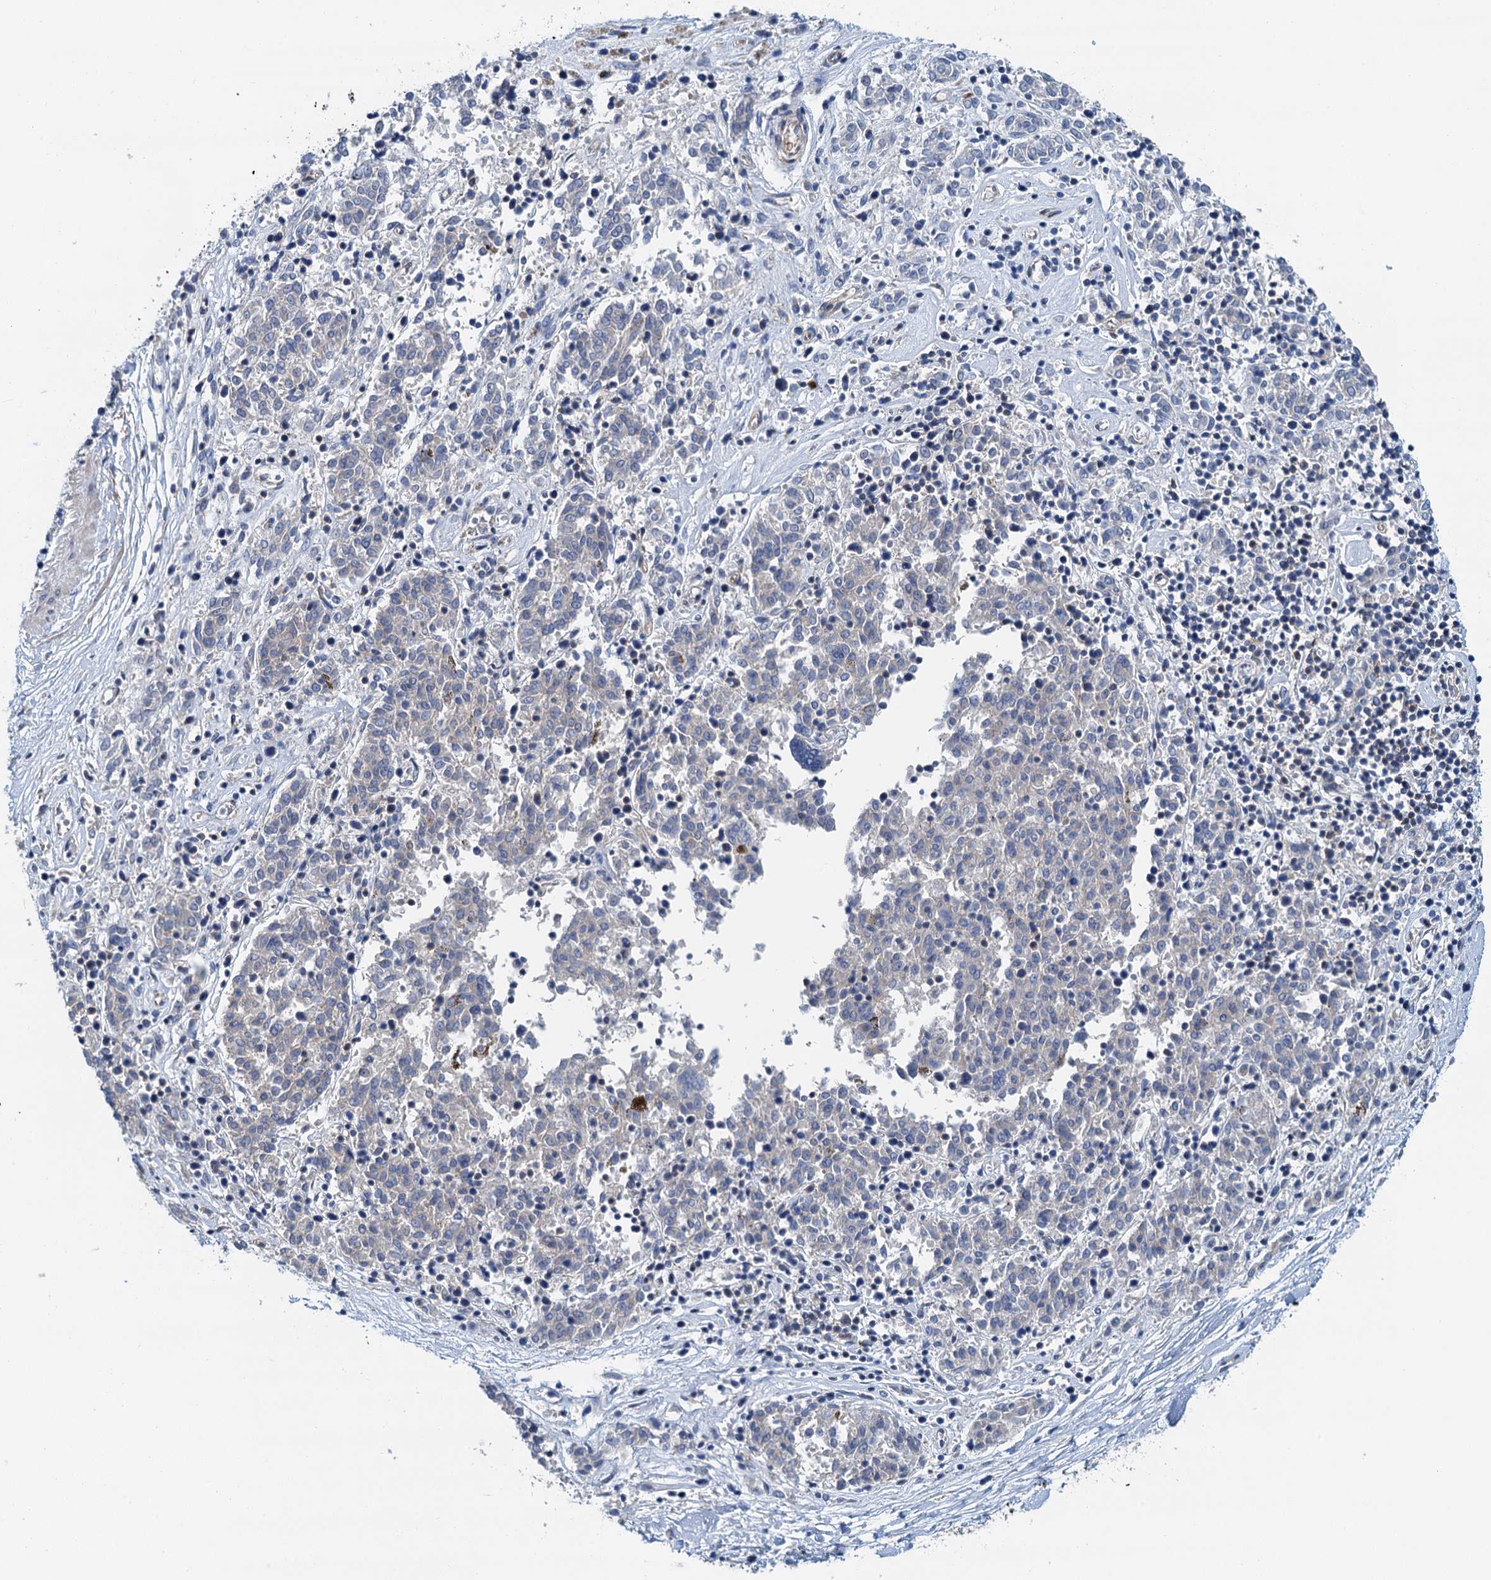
{"staining": {"intensity": "negative", "quantity": "none", "location": "none"}, "tissue": "melanoma", "cell_type": "Tumor cells", "image_type": "cancer", "snomed": [{"axis": "morphology", "description": "Malignant melanoma, NOS"}, {"axis": "topography", "description": "Skin"}], "caption": "Melanoma was stained to show a protein in brown. There is no significant expression in tumor cells.", "gene": "ROGDI", "patient": {"sex": "female", "age": 72}}